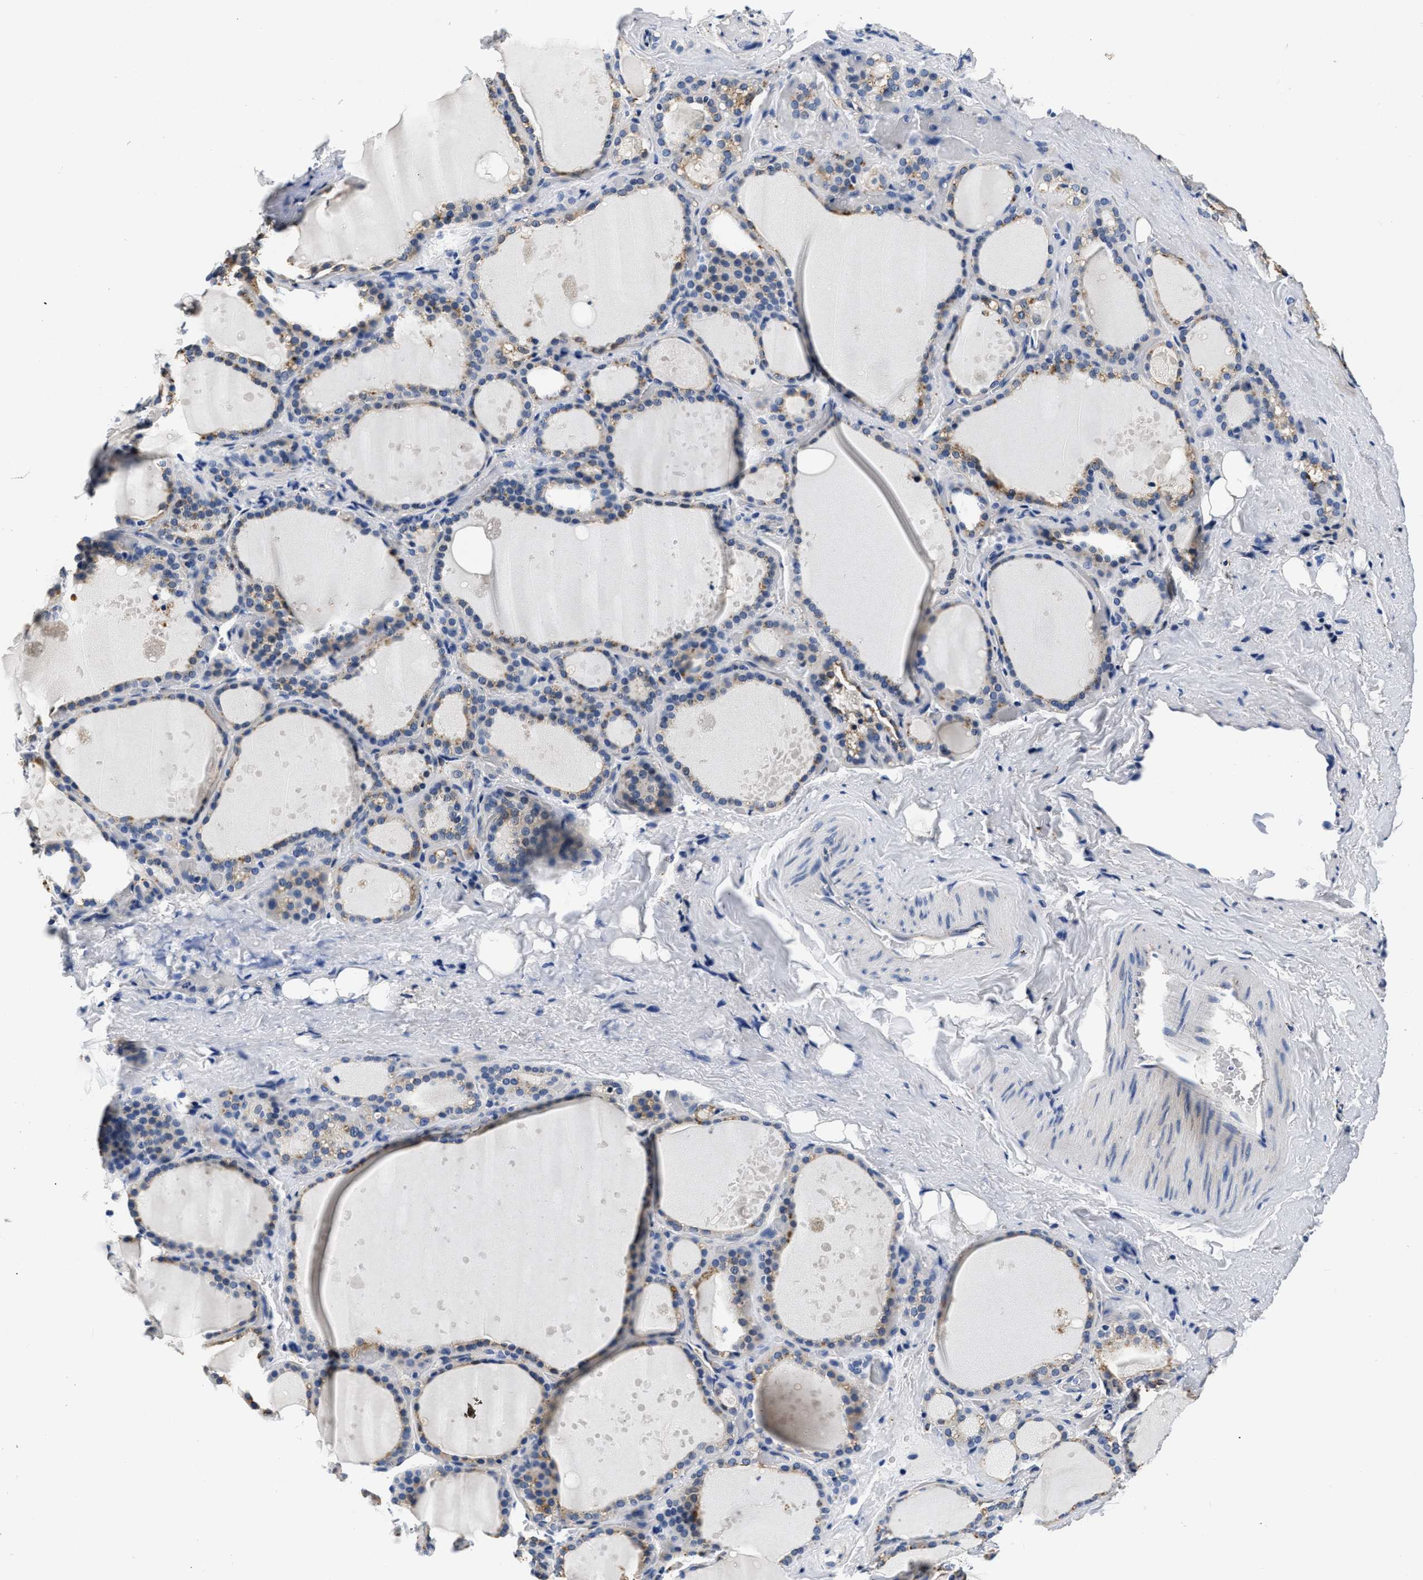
{"staining": {"intensity": "weak", "quantity": "<25%", "location": "cytoplasmic/membranous"}, "tissue": "thyroid gland", "cell_type": "Glandular cells", "image_type": "normal", "snomed": [{"axis": "morphology", "description": "Normal tissue, NOS"}, {"axis": "topography", "description": "Thyroid gland"}], "caption": "The image reveals no staining of glandular cells in benign thyroid gland.", "gene": "GRN", "patient": {"sex": "female", "age": 44}}